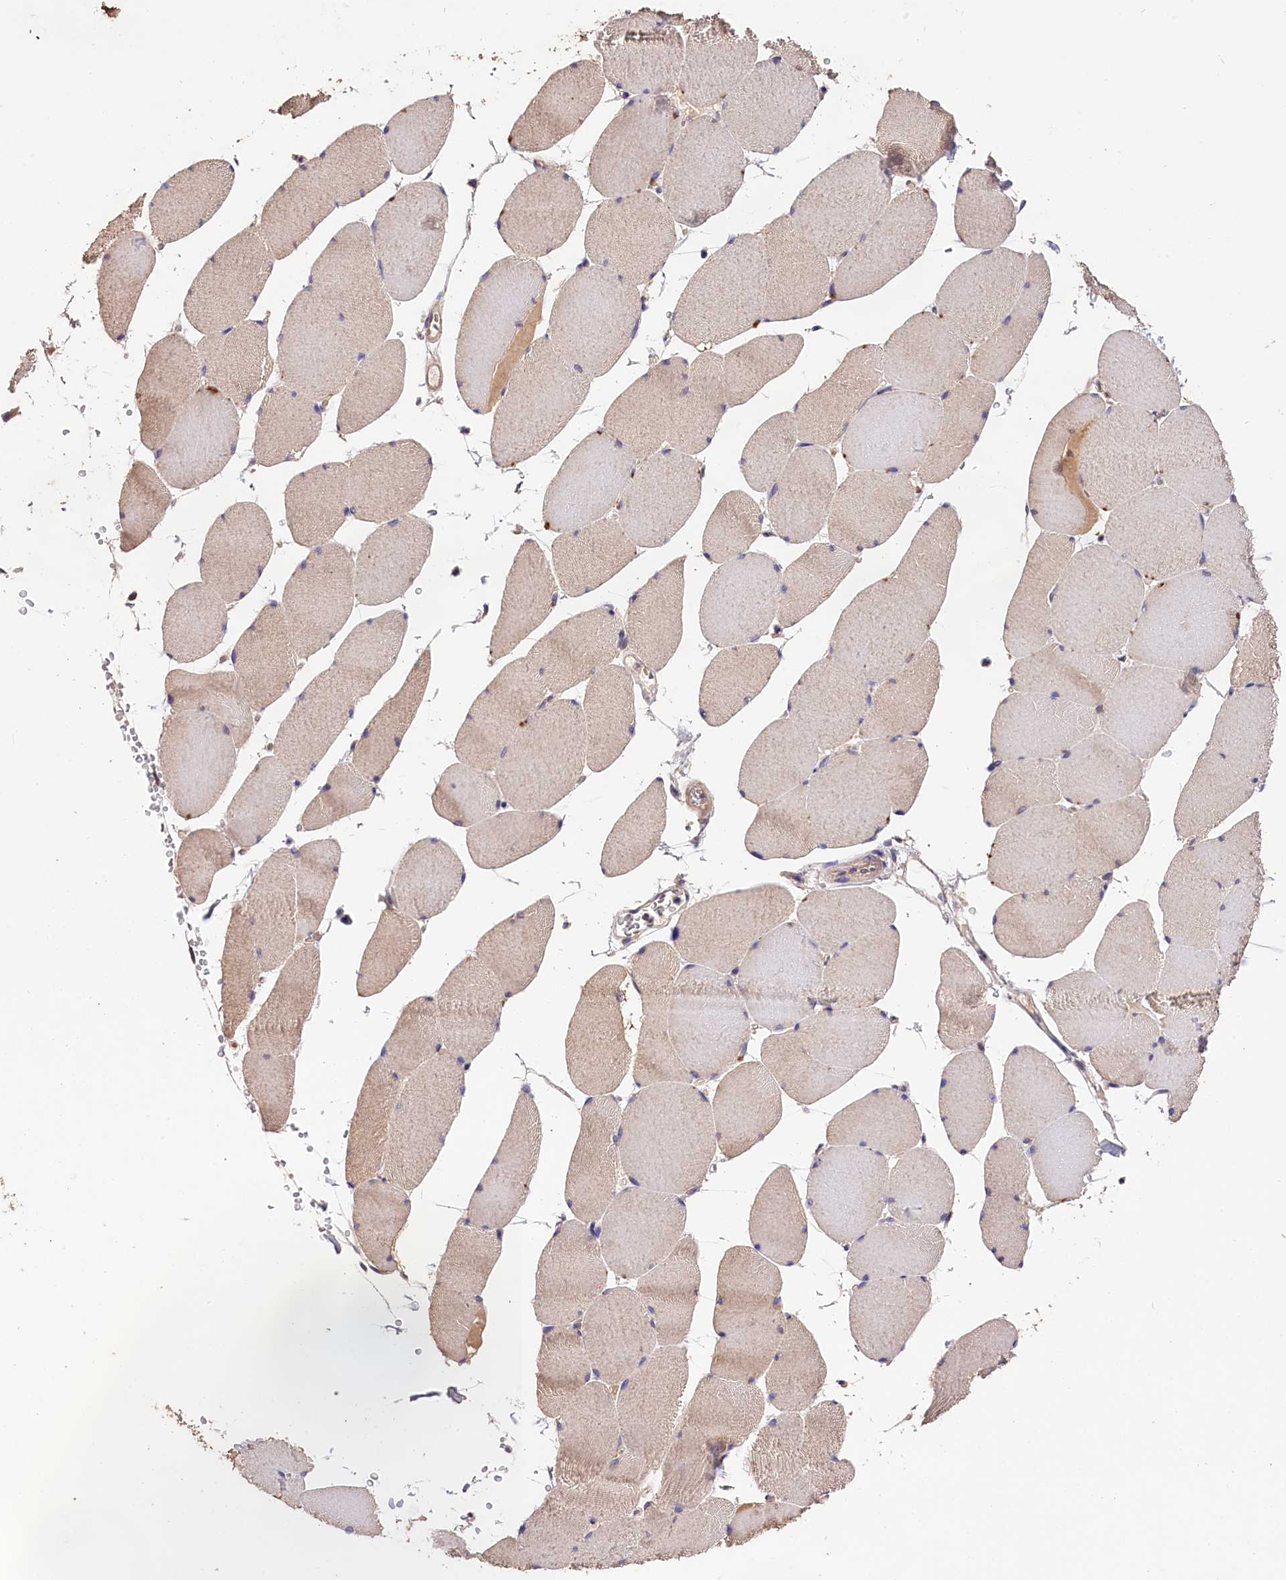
{"staining": {"intensity": "weak", "quantity": "25%-75%", "location": "cytoplasmic/membranous"}, "tissue": "skeletal muscle", "cell_type": "Myocytes", "image_type": "normal", "snomed": [{"axis": "morphology", "description": "Normal tissue, NOS"}, {"axis": "topography", "description": "Skeletal muscle"}, {"axis": "topography", "description": "Head-Neck"}], "caption": "Myocytes reveal low levels of weak cytoplasmic/membranous expression in about 25%-75% of cells in normal human skeletal muscle.", "gene": "OAS3", "patient": {"sex": "male", "age": 66}}